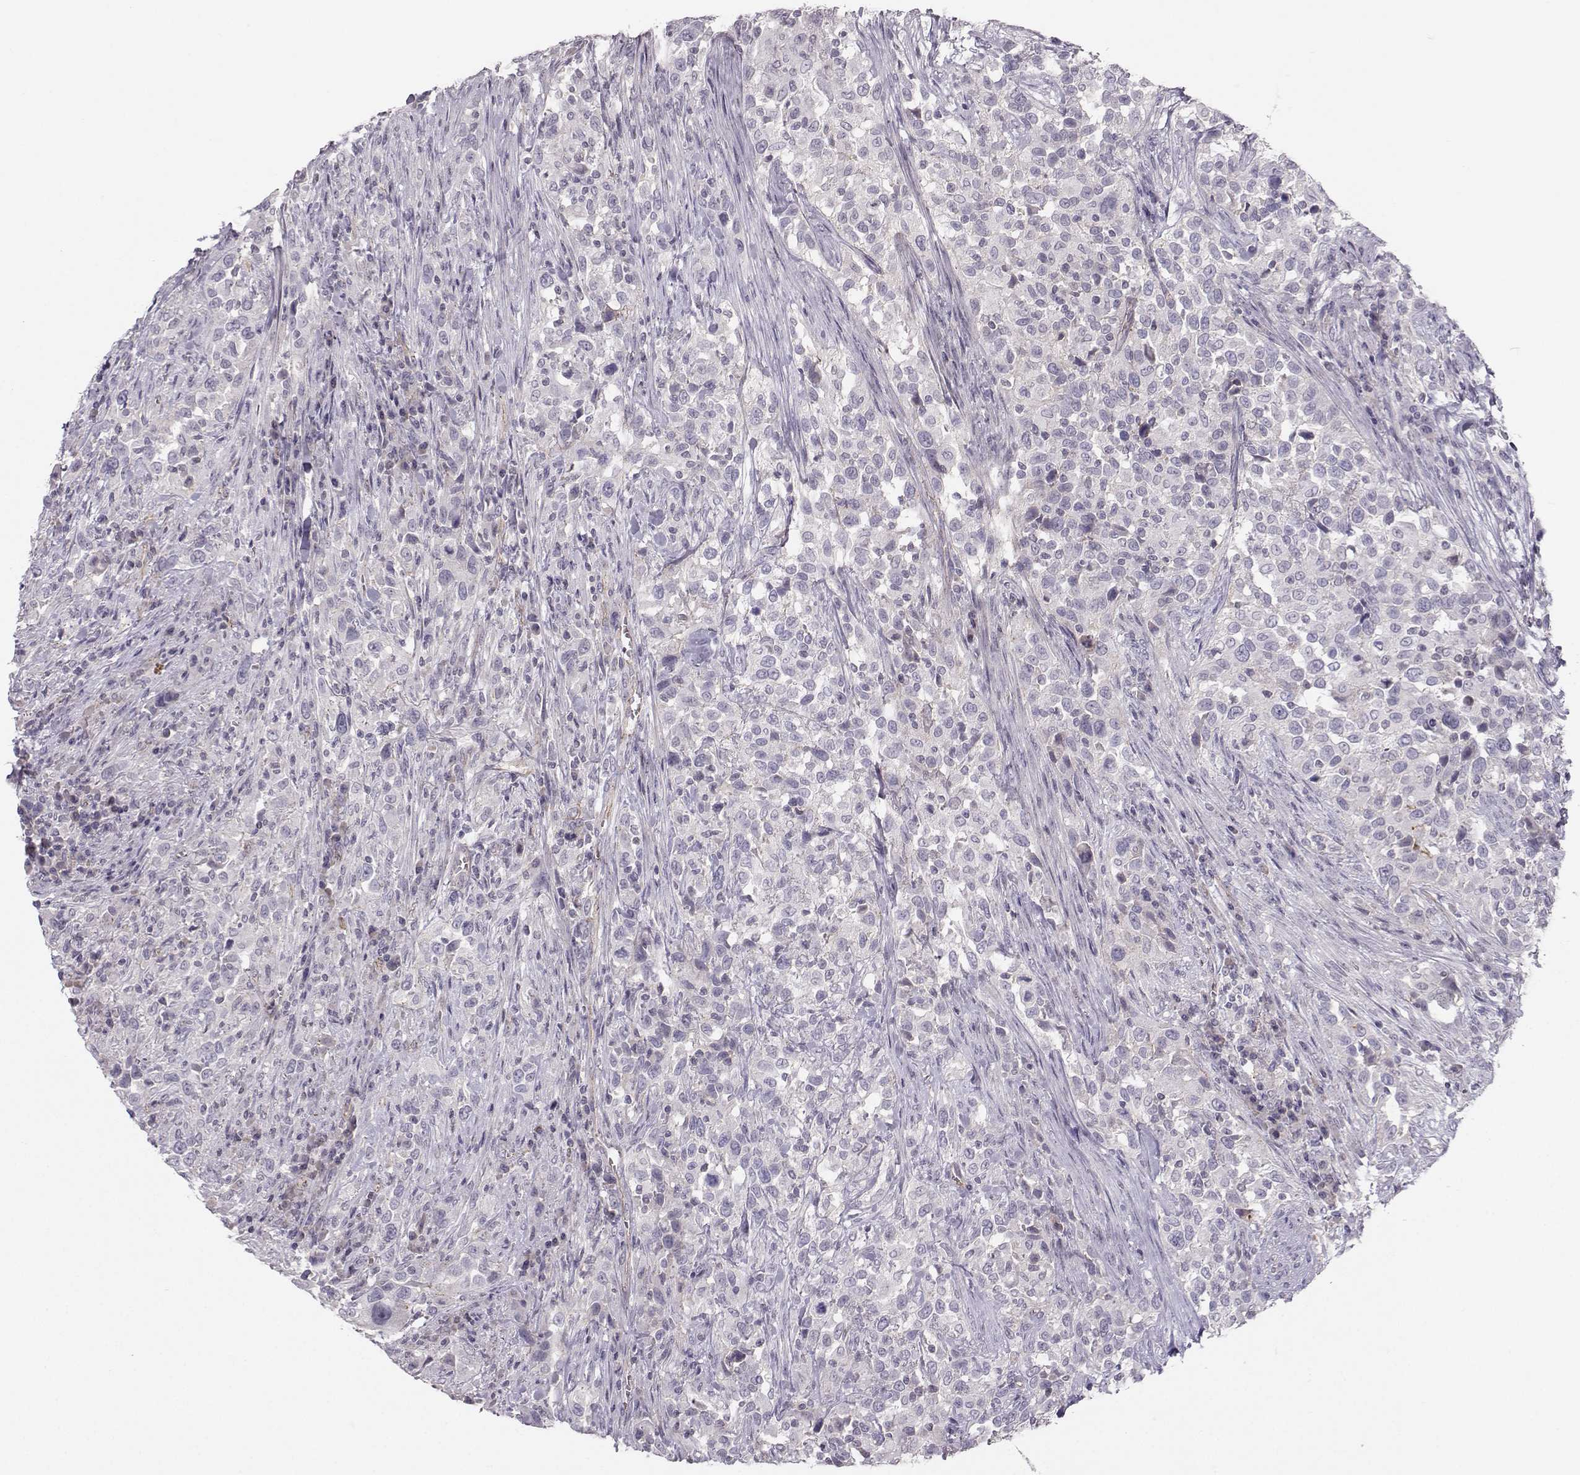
{"staining": {"intensity": "negative", "quantity": "none", "location": "none"}, "tissue": "urothelial cancer", "cell_type": "Tumor cells", "image_type": "cancer", "snomed": [{"axis": "morphology", "description": "Urothelial carcinoma, NOS"}, {"axis": "morphology", "description": "Urothelial carcinoma, High grade"}, {"axis": "topography", "description": "Urinary bladder"}], "caption": "Protein analysis of urothelial cancer reveals no significant positivity in tumor cells. Brightfield microscopy of IHC stained with DAB (brown) and hematoxylin (blue), captured at high magnification.", "gene": "MAST1", "patient": {"sex": "female", "age": 64}}